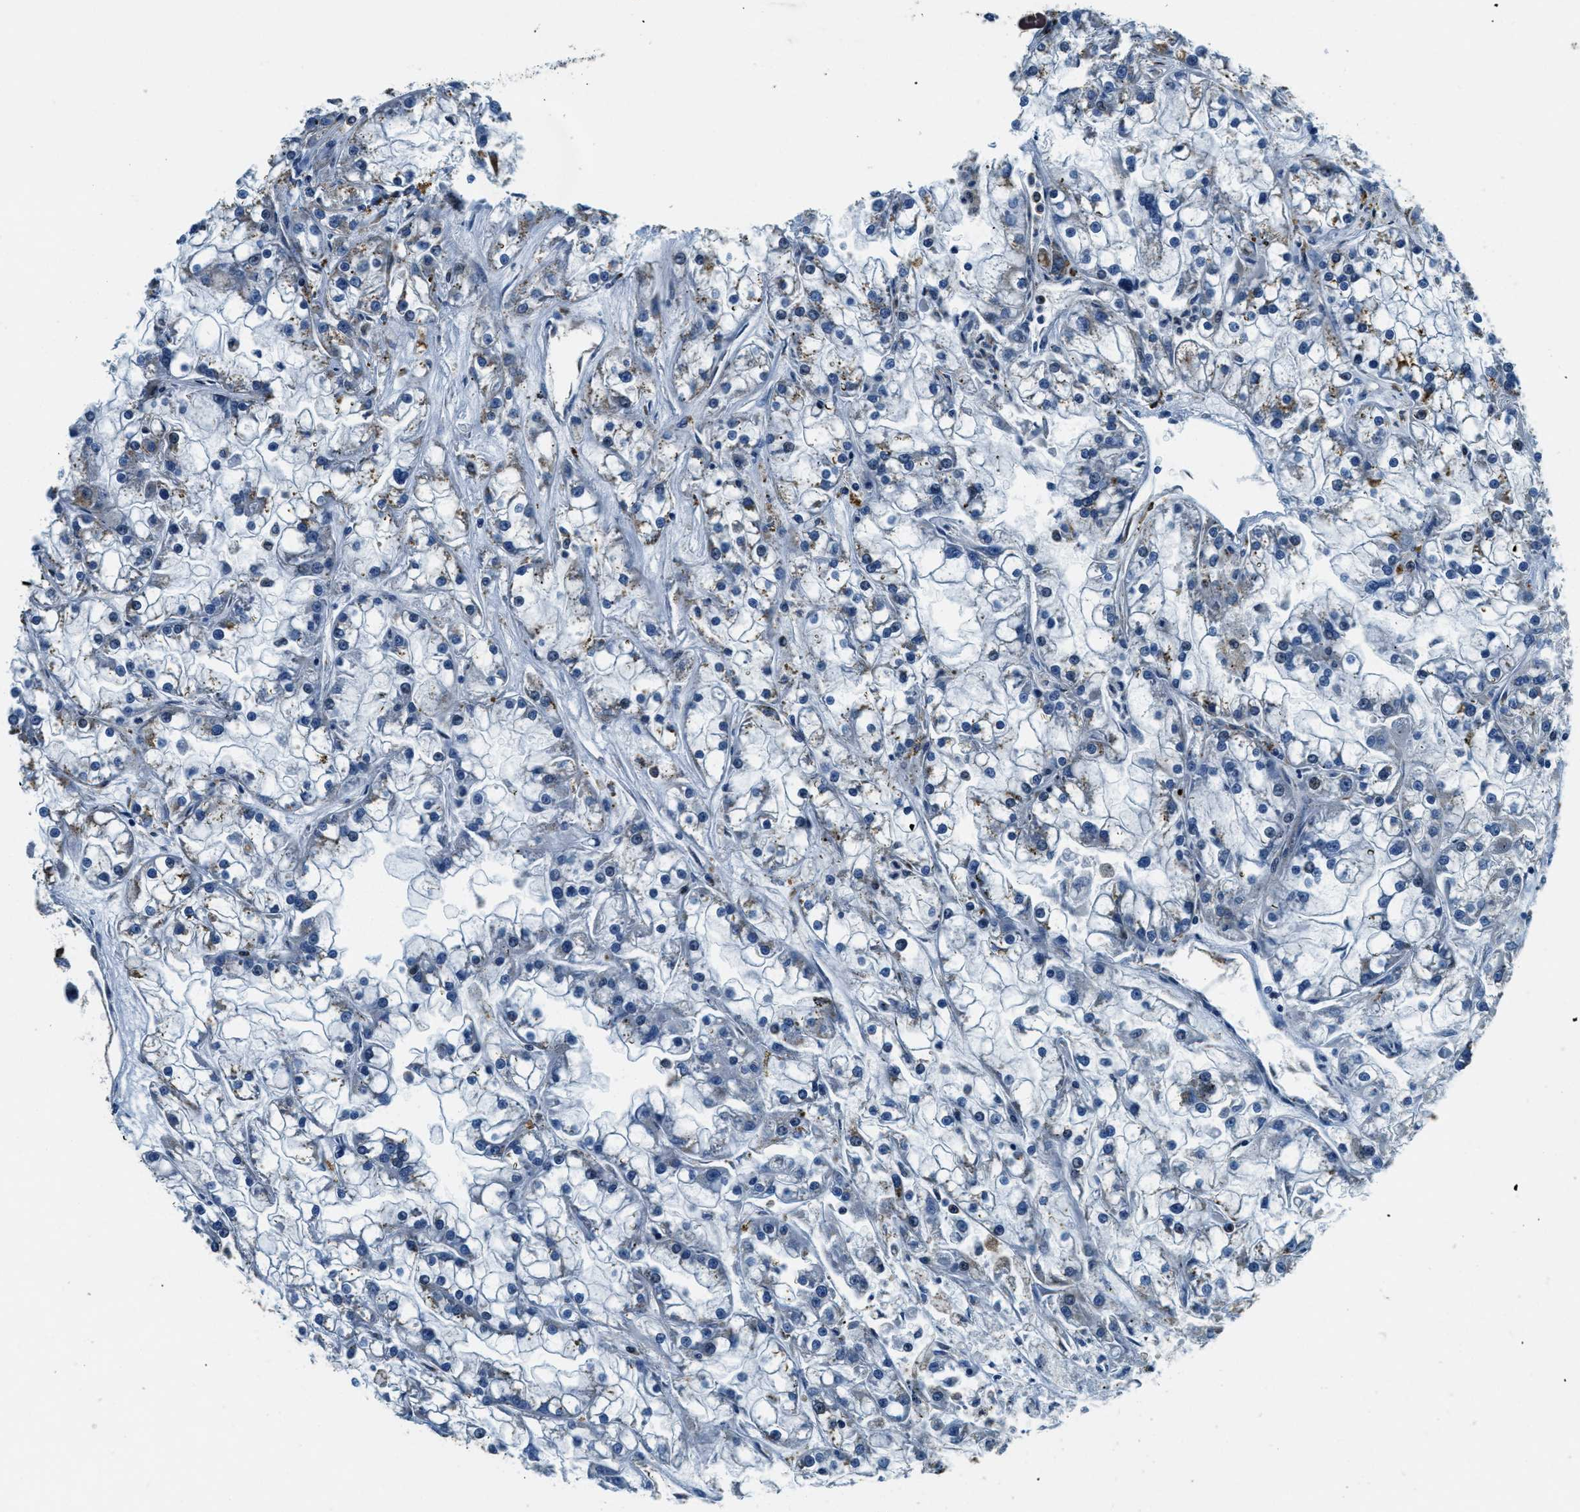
{"staining": {"intensity": "negative", "quantity": "none", "location": "none"}, "tissue": "renal cancer", "cell_type": "Tumor cells", "image_type": "cancer", "snomed": [{"axis": "morphology", "description": "Adenocarcinoma, NOS"}, {"axis": "topography", "description": "Kidney"}], "caption": "Immunohistochemistry photomicrograph of human adenocarcinoma (renal) stained for a protein (brown), which demonstrates no positivity in tumor cells. (Stains: DAB (3,3'-diaminobenzidine) immunohistochemistry with hematoxylin counter stain, Microscopy: brightfield microscopy at high magnification).", "gene": "GNS", "patient": {"sex": "female", "age": 52}}